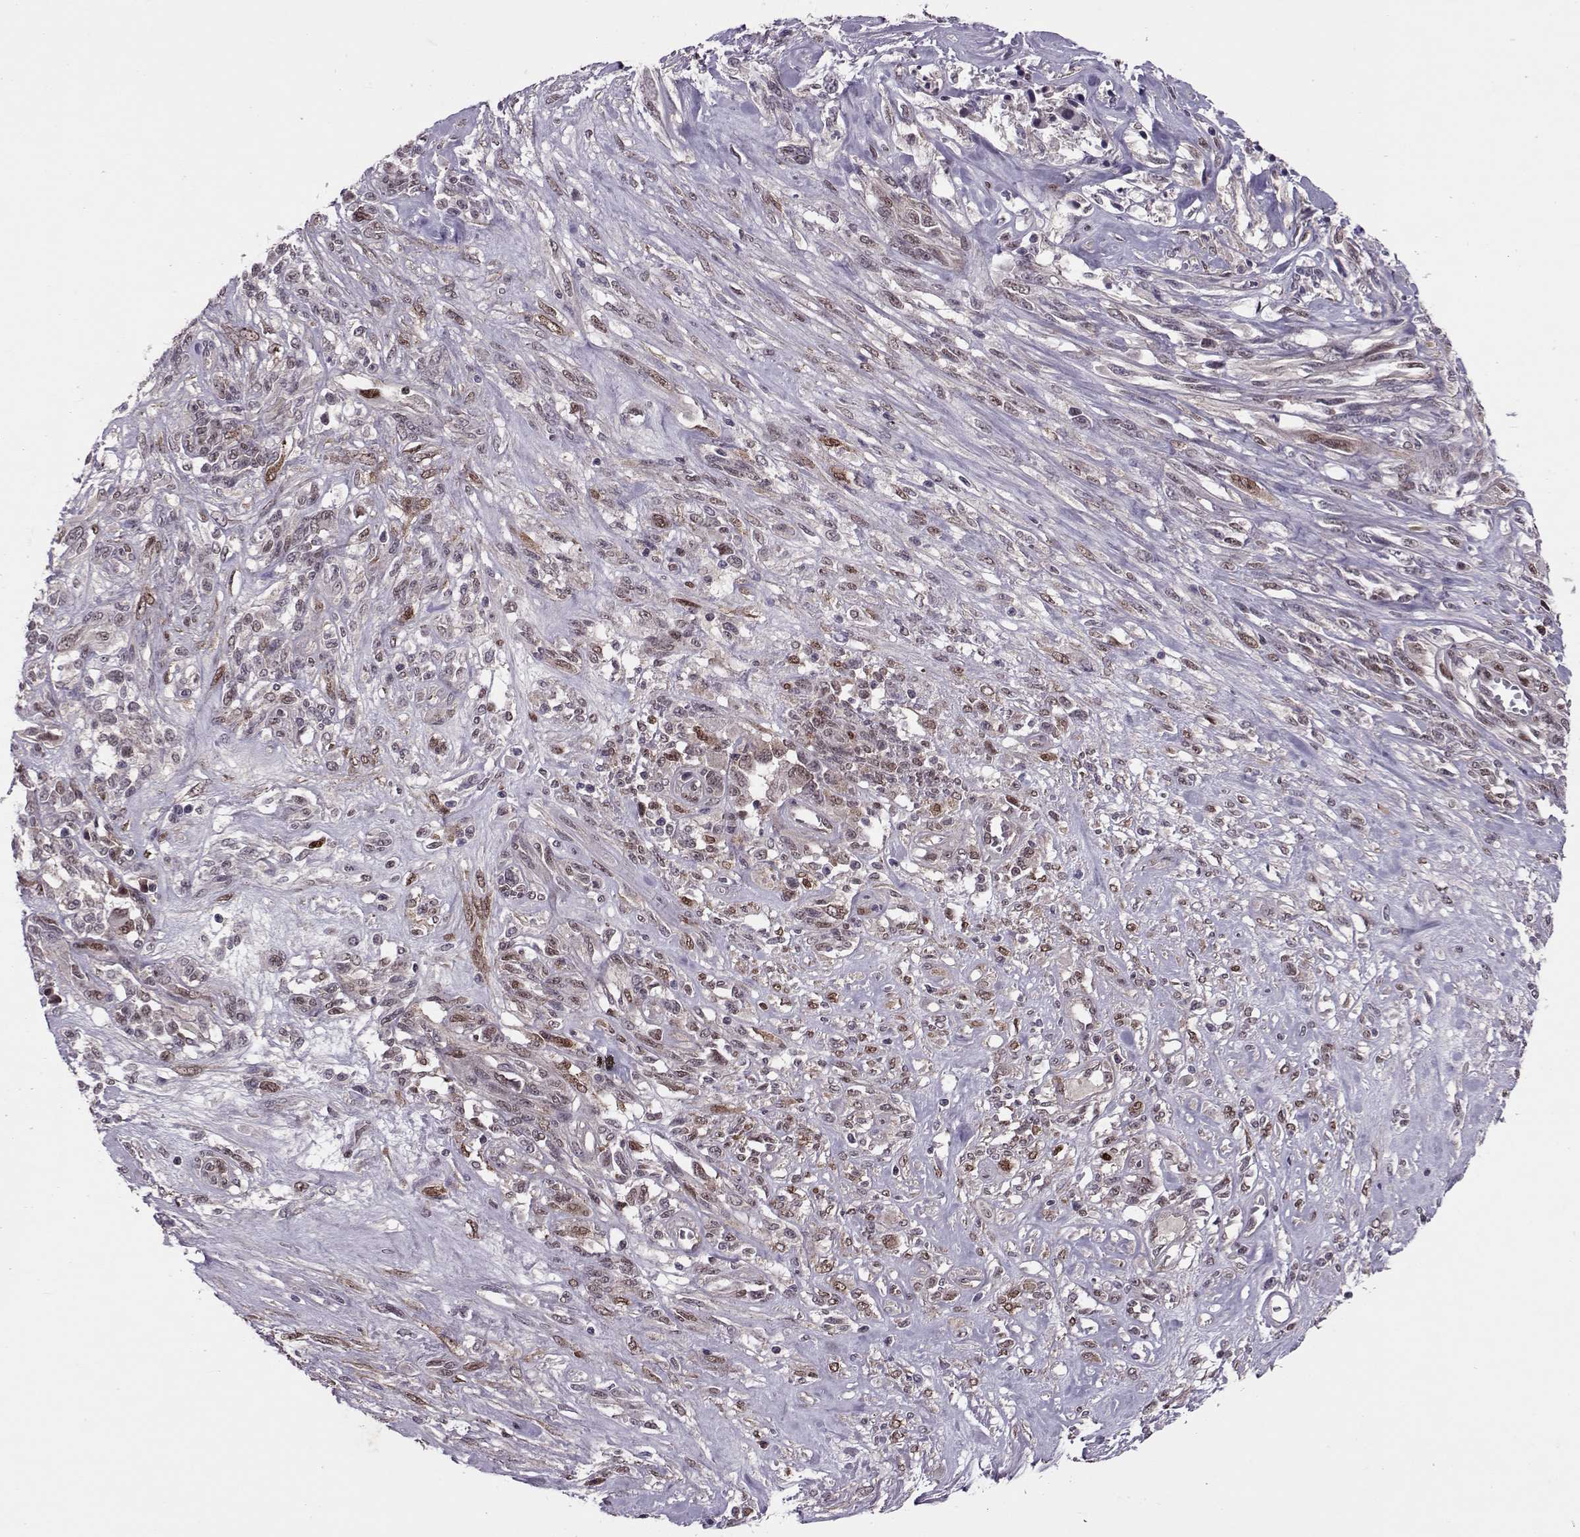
{"staining": {"intensity": "moderate", "quantity": "<25%", "location": "nuclear"}, "tissue": "melanoma", "cell_type": "Tumor cells", "image_type": "cancer", "snomed": [{"axis": "morphology", "description": "Malignant melanoma, NOS"}, {"axis": "topography", "description": "Skin"}], "caption": "Human melanoma stained with a protein marker displays moderate staining in tumor cells.", "gene": "CDK4", "patient": {"sex": "female", "age": 91}}